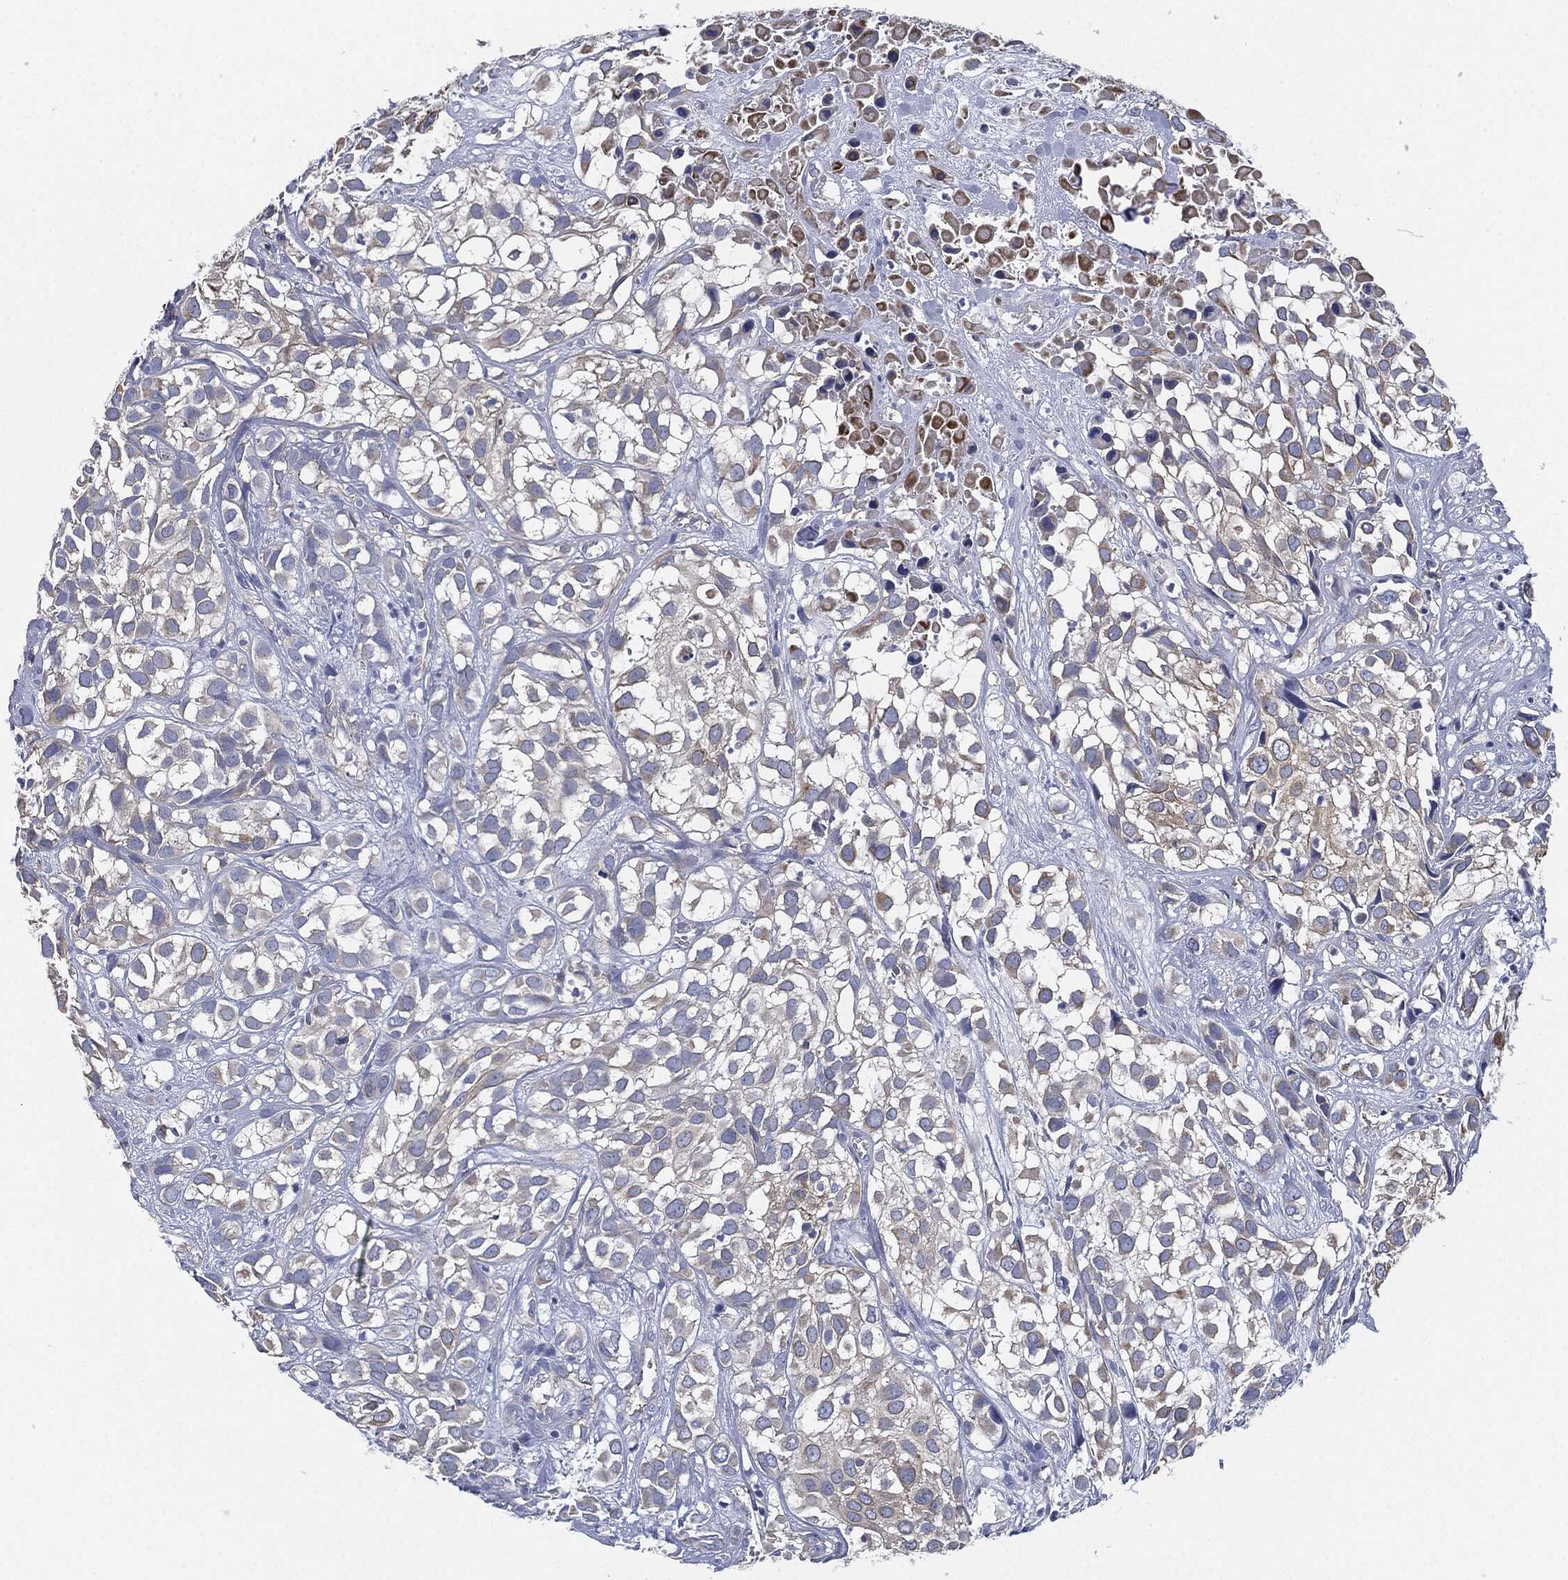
{"staining": {"intensity": "strong", "quantity": "25%-75%", "location": "cytoplasmic/membranous"}, "tissue": "urothelial cancer", "cell_type": "Tumor cells", "image_type": "cancer", "snomed": [{"axis": "morphology", "description": "Urothelial carcinoma, High grade"}, {"axis": "topography", "description": "Urinary bladder"}], "caption": "Protein analysis of high-grade urothelial carcinoma tissue reveals strong cytoplasmic/membranous expression in about 25%-75% of tumor cells. (DAB IHC with brightfield microscopy, high magnification).", "gene": "SHROOM2", "patient": {"sex": "male", "age": 56}}